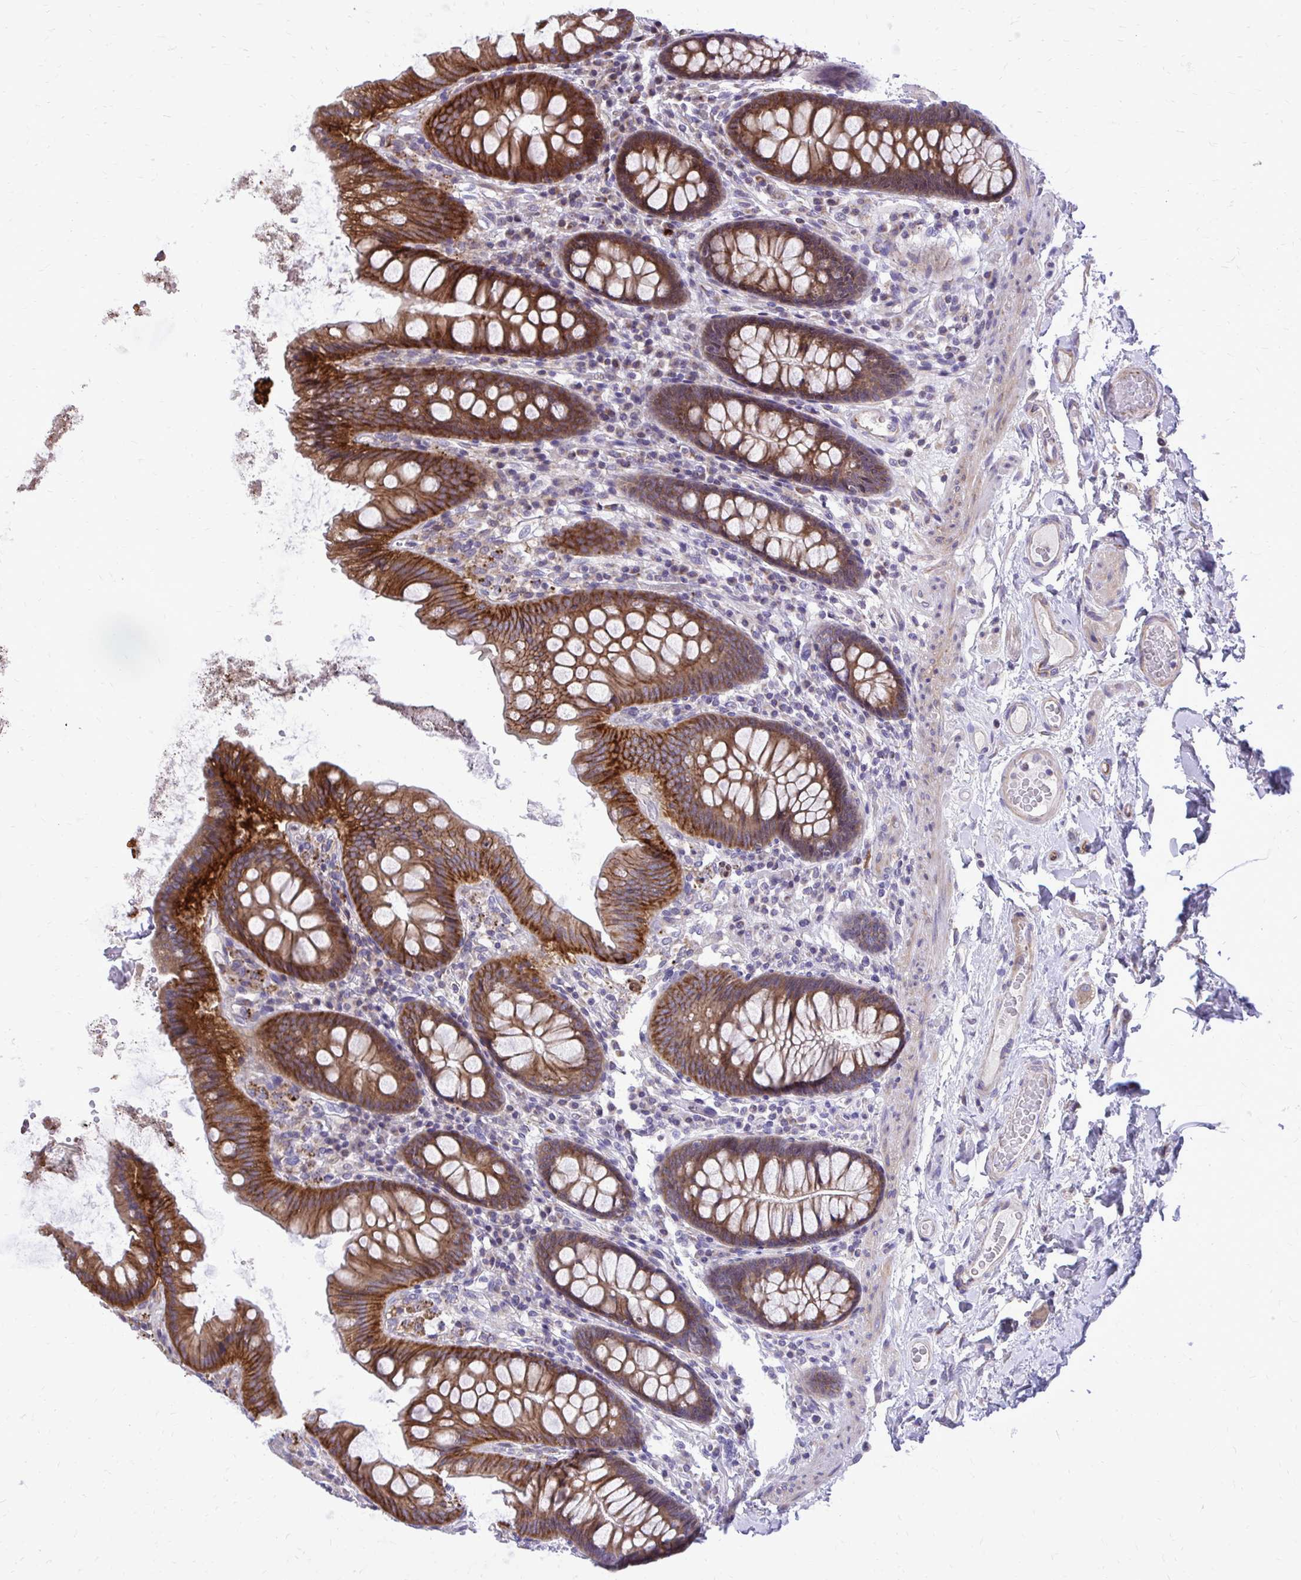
{"staining": {"intensity": "weak", "quantity": "25%-75%", "location": "cytoplasmic/membranous"}, "tissue": "colon", "cell_type": "Endothelial cells", "image_type": "normal", "snomed": [{"axis": "morphology", "description": "Normal tissue, NOS"}, {"axis": "topography", "description": "Colon"}], "caption": "Immunohistochemistry micrograph of unremarkable colon: human colon stained using immunohistochemistry shows low levels of weak protein expression localized specifically in the cytoplasmic/membranous of endothelial cells, appearing as a cytoplasmic/membranous brown color.", "gene": "ABCC3", "patient": {"sex": "male", "age": 84}}